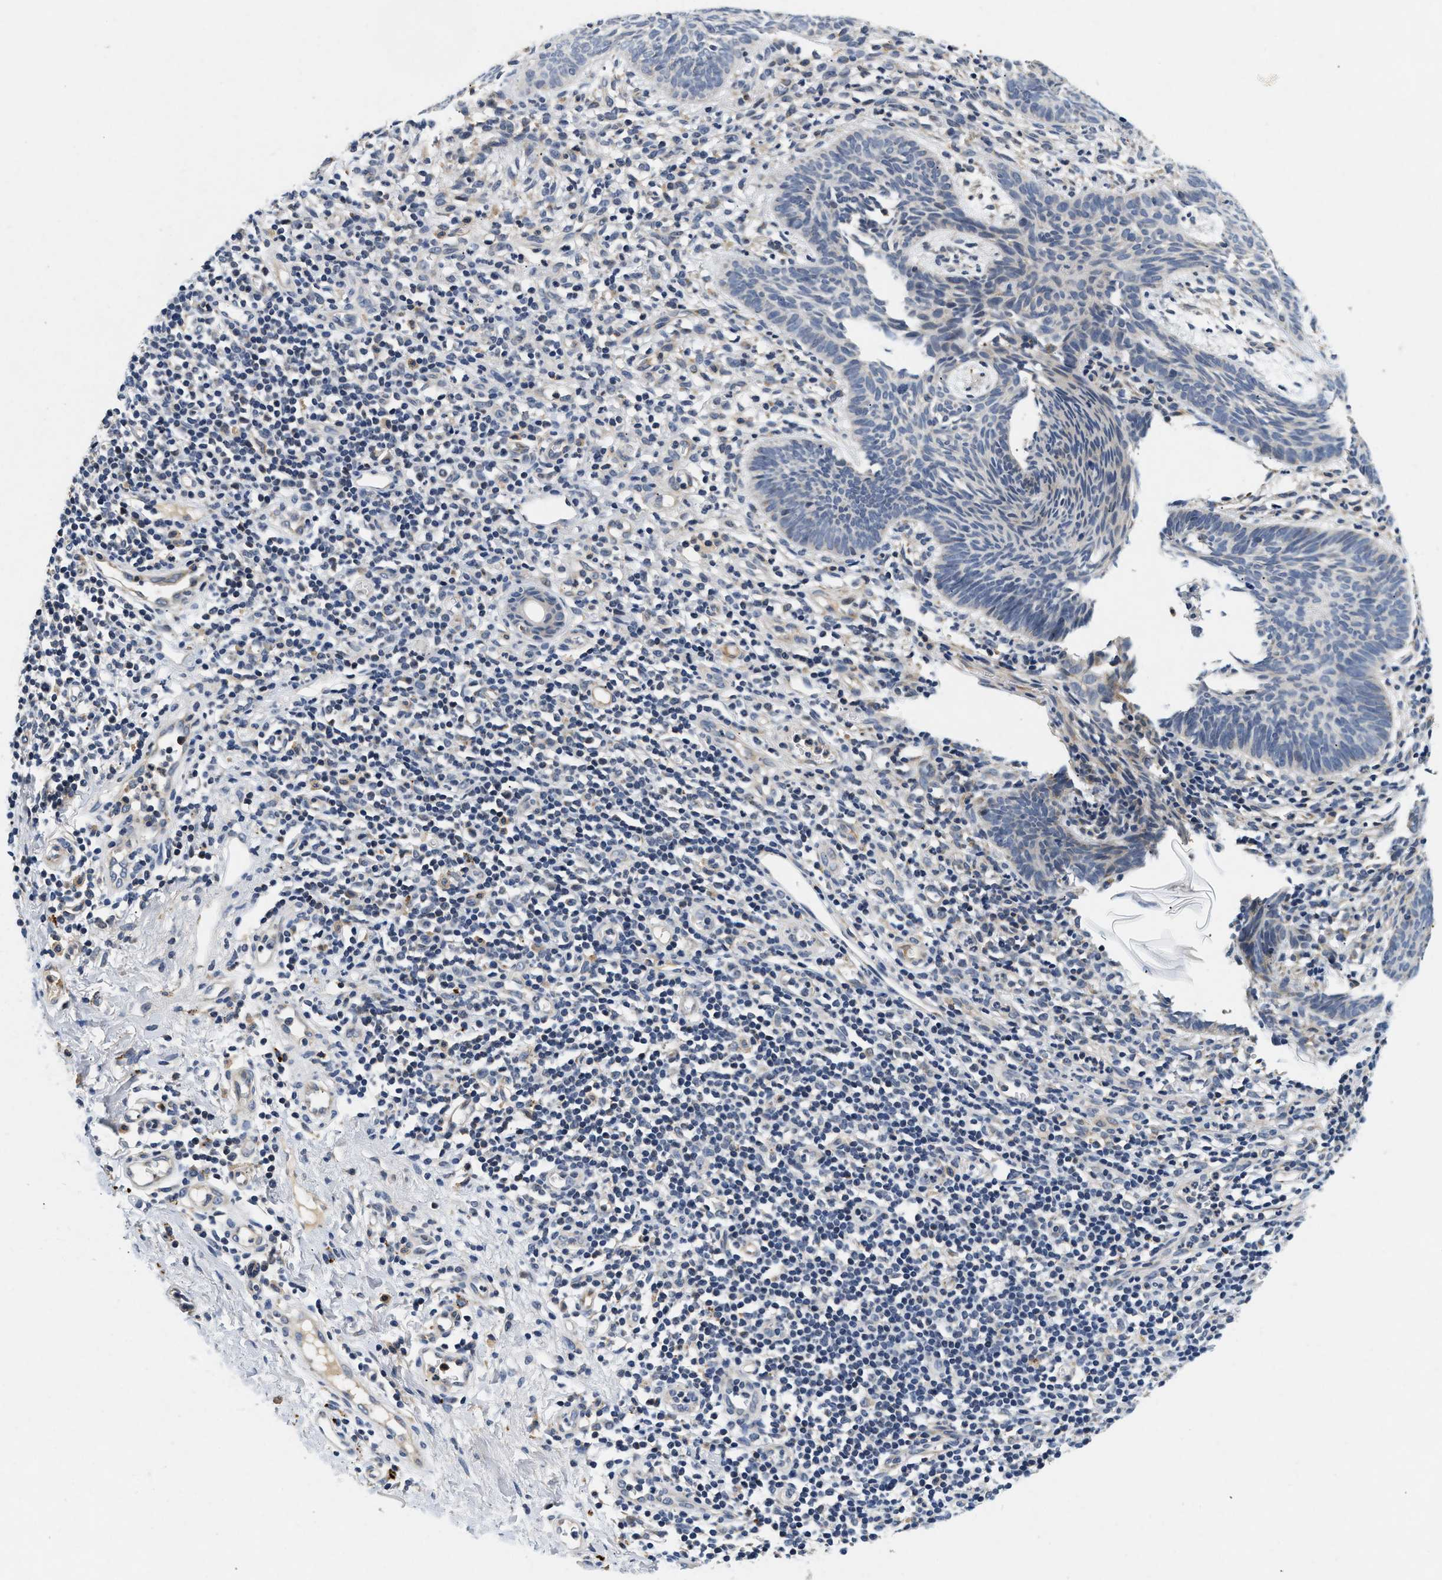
{"staining": {"intensity": "negative", "quantity": "none", "location": "none"}, "tissue": "skin cancer", "cell_type": "Tumor cells", "image_type": "cancer", "snomed": [{"axis": "morphology", "description": "Basal cell carcinoma"}, {"axis": "topography", "description": "Skin"}], "caption": "IHC of human basal cell carcinoma (skin) demonstrates no expression in tumor cells. (DAB immunohistochemistry, high magnification).", "gene": "PDP1", "patient": {"sex": "male", "age": 60}}